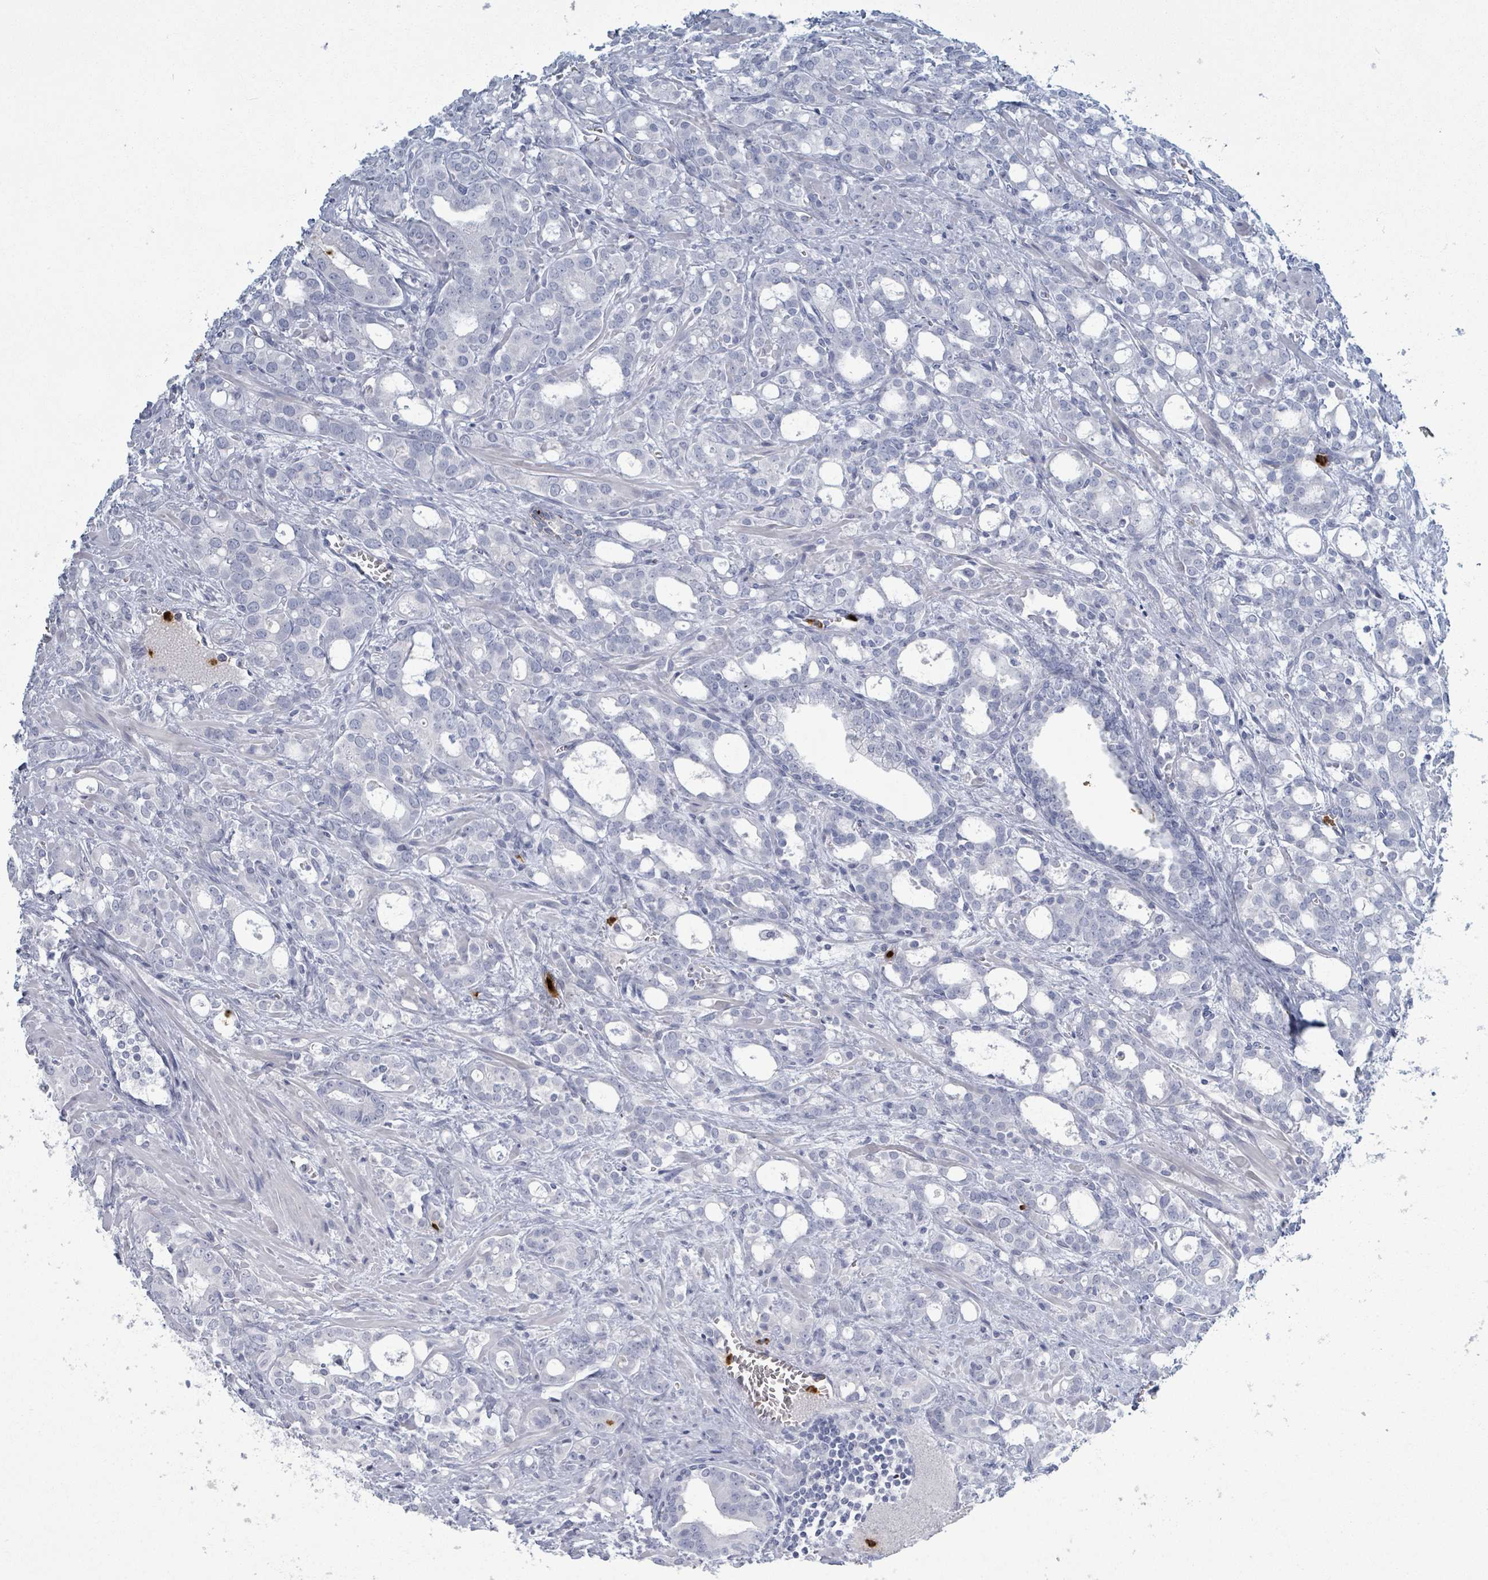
{"staining": {"intensity": "negative", "quantity": "none", "location": "none"}, "tissue": "prostate cancer", "cell_type": "Tumor cells", "image_type": "cancer", "snomed": [{"axis": "morphology", "description": "Adenocarcinoma, High grade"}, {"axis": "topography", "description": "Prostate"}], "caption": "Immunohistochemical staining of human prostate high-grade adenocarcinoma reveals no significant staining in tumor cells. Nuclei are stained in blue.", "gene": "DEFA4", "patient": {"sex": "male", "age": 72}}